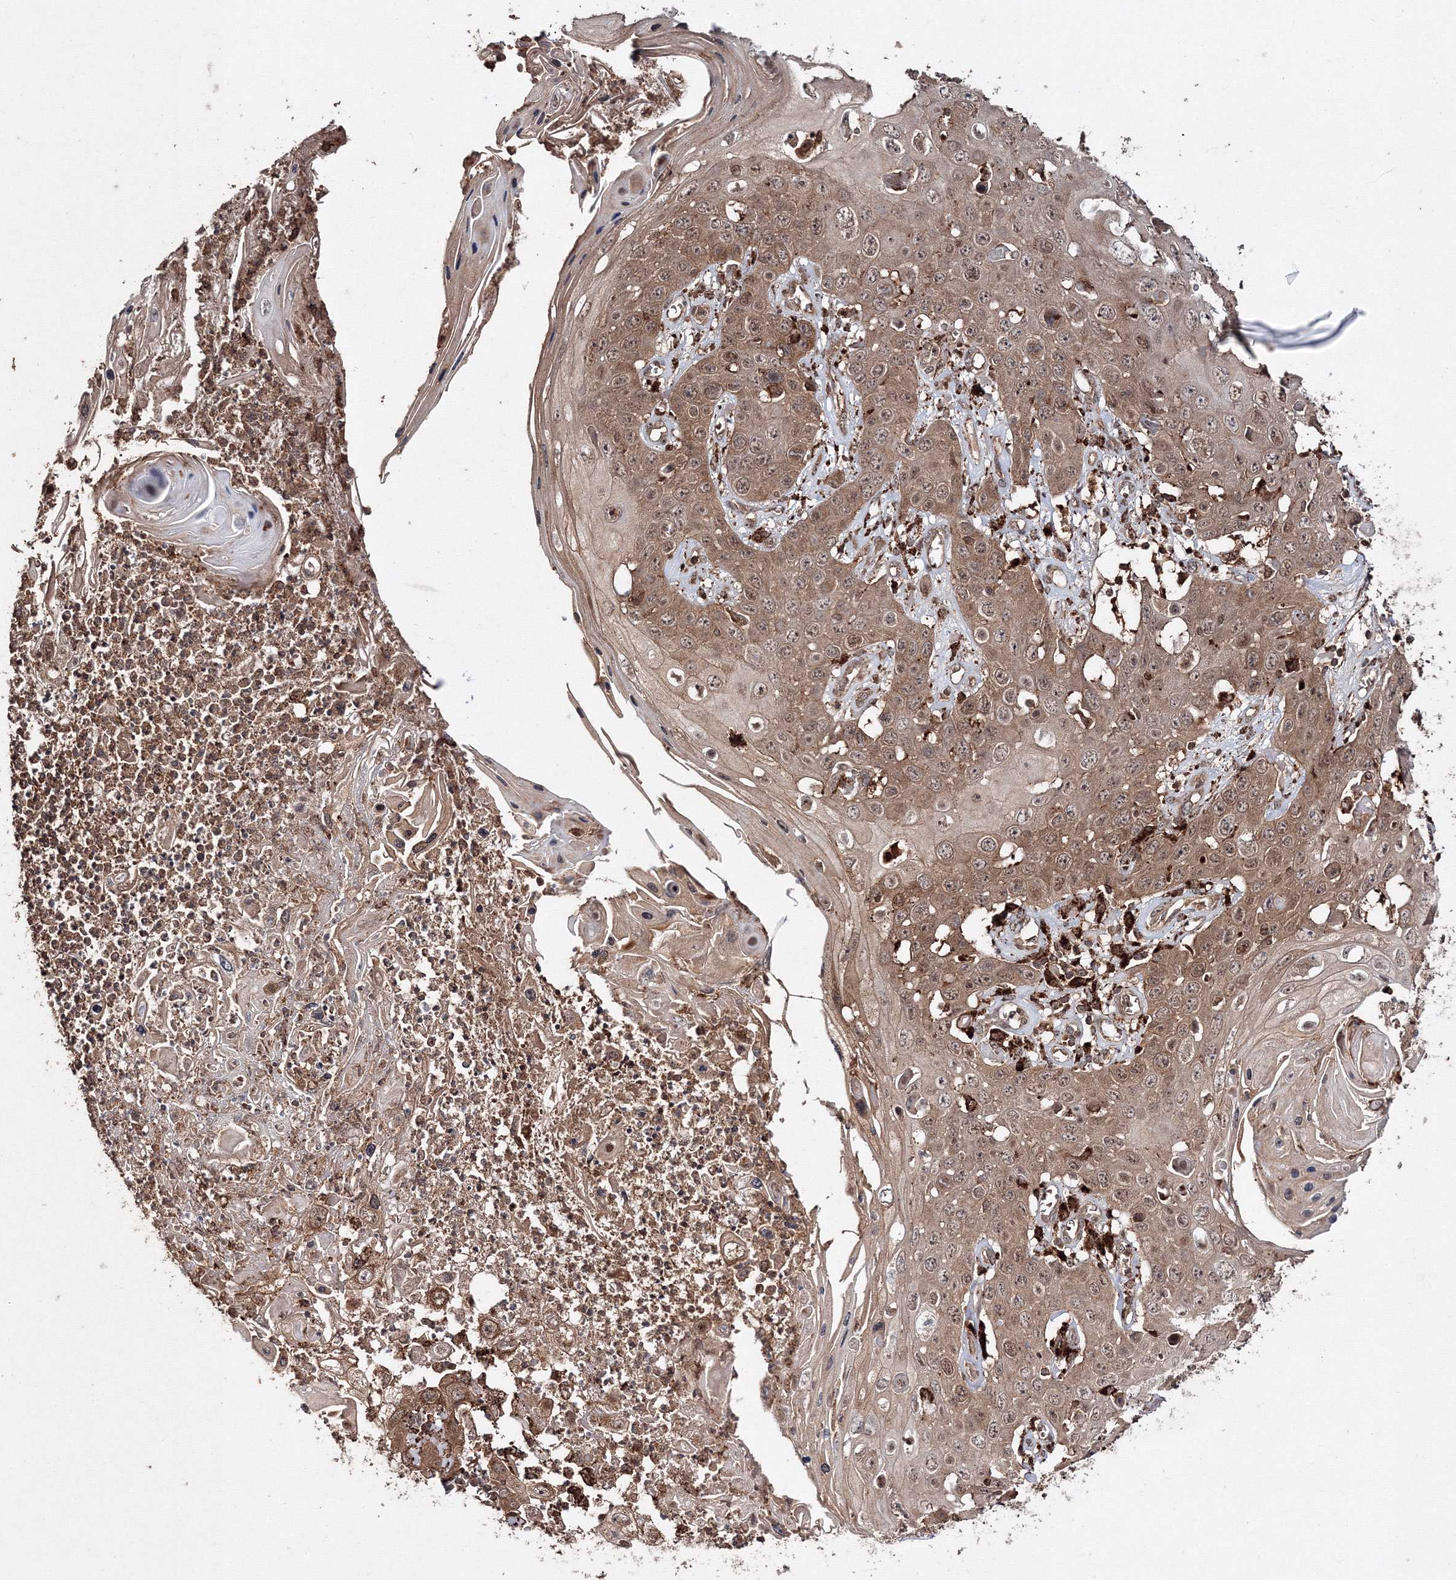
{"staining": {"intensity": "moderate", "quantity": ">75%", "location": "cytoplasmic/membranous"}, "tissue": "skin cancer", "cell_type": "Tumor cells", "image_type": "cancer", "snomed": [{"axis": "morphology", "description": "Squamous cell carcinoma, NOS"}, {"axis": "topography", "description": "Skin"}], "caption": "Squamous cell carcinoma (skin) stained with immunohistochemistry (IHC) shows moderate cytoplasmic/membranous staining in about >75% of tumor cells.", "gene": "DDO", "patient": {"sex": "male", "age": 55}}